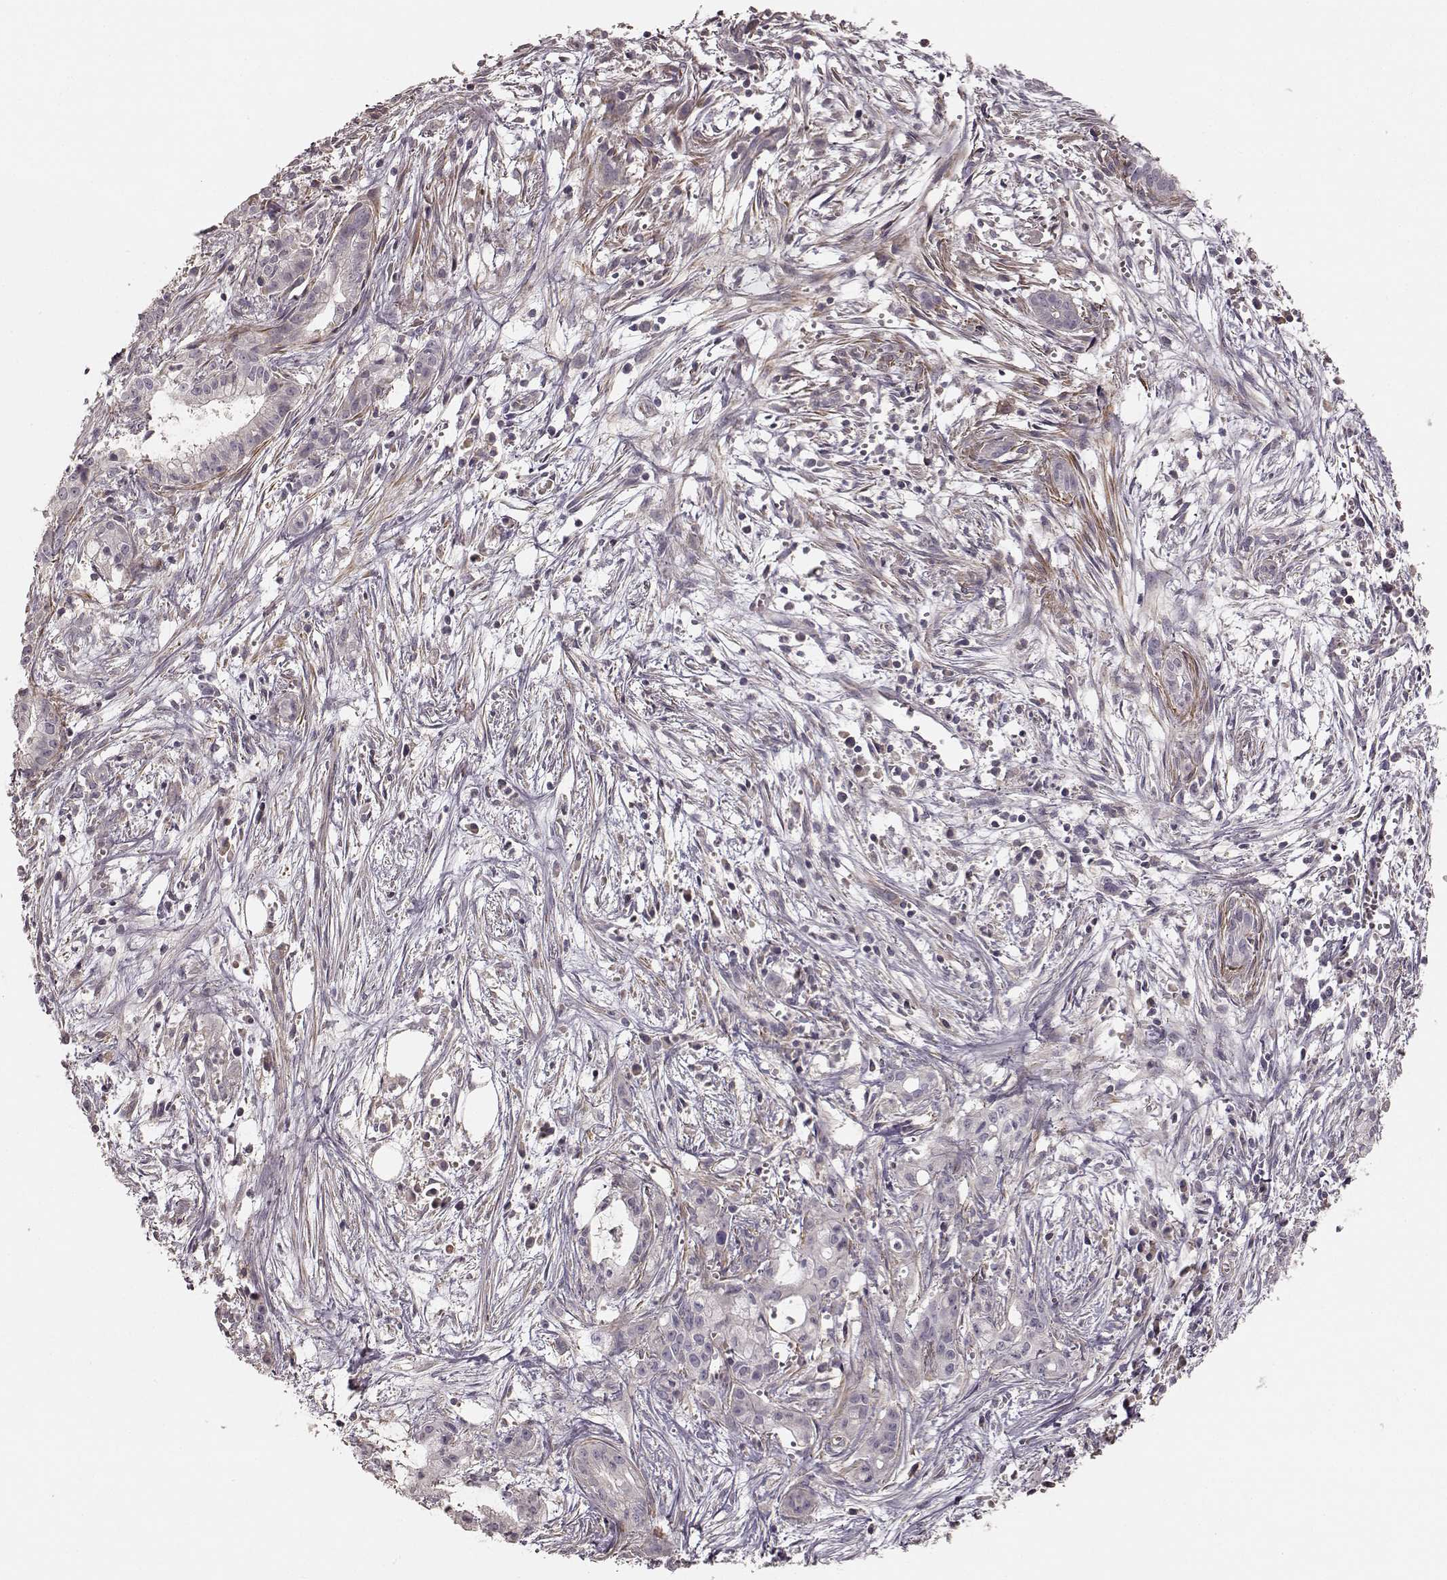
{"staining": {"intensity": "negative", "quantity": "none", "location": "none"}, "tissue": "pancreatic cancer", "cell_type": "Tumor cells", "image_type": "cancer", "snomed": [{"axis": "morphology", "description": "Adenocarcinoma, NOS"}, {"axis": "topography", "description": "Pancreas"}], "caption": "High magnification brightfield microscopy of adenocarcinoma (pancreatic) stained with DAB (3,3'-diaminobenzidine) (brown) and counterstained with hematoxylin (blue): tumor cells show no significant positivity. (DAB immunohistochemistry with hematoxylin counter stain).", "gene": "KCNJ9", "patient": {"sex": "male", "age": 48}}